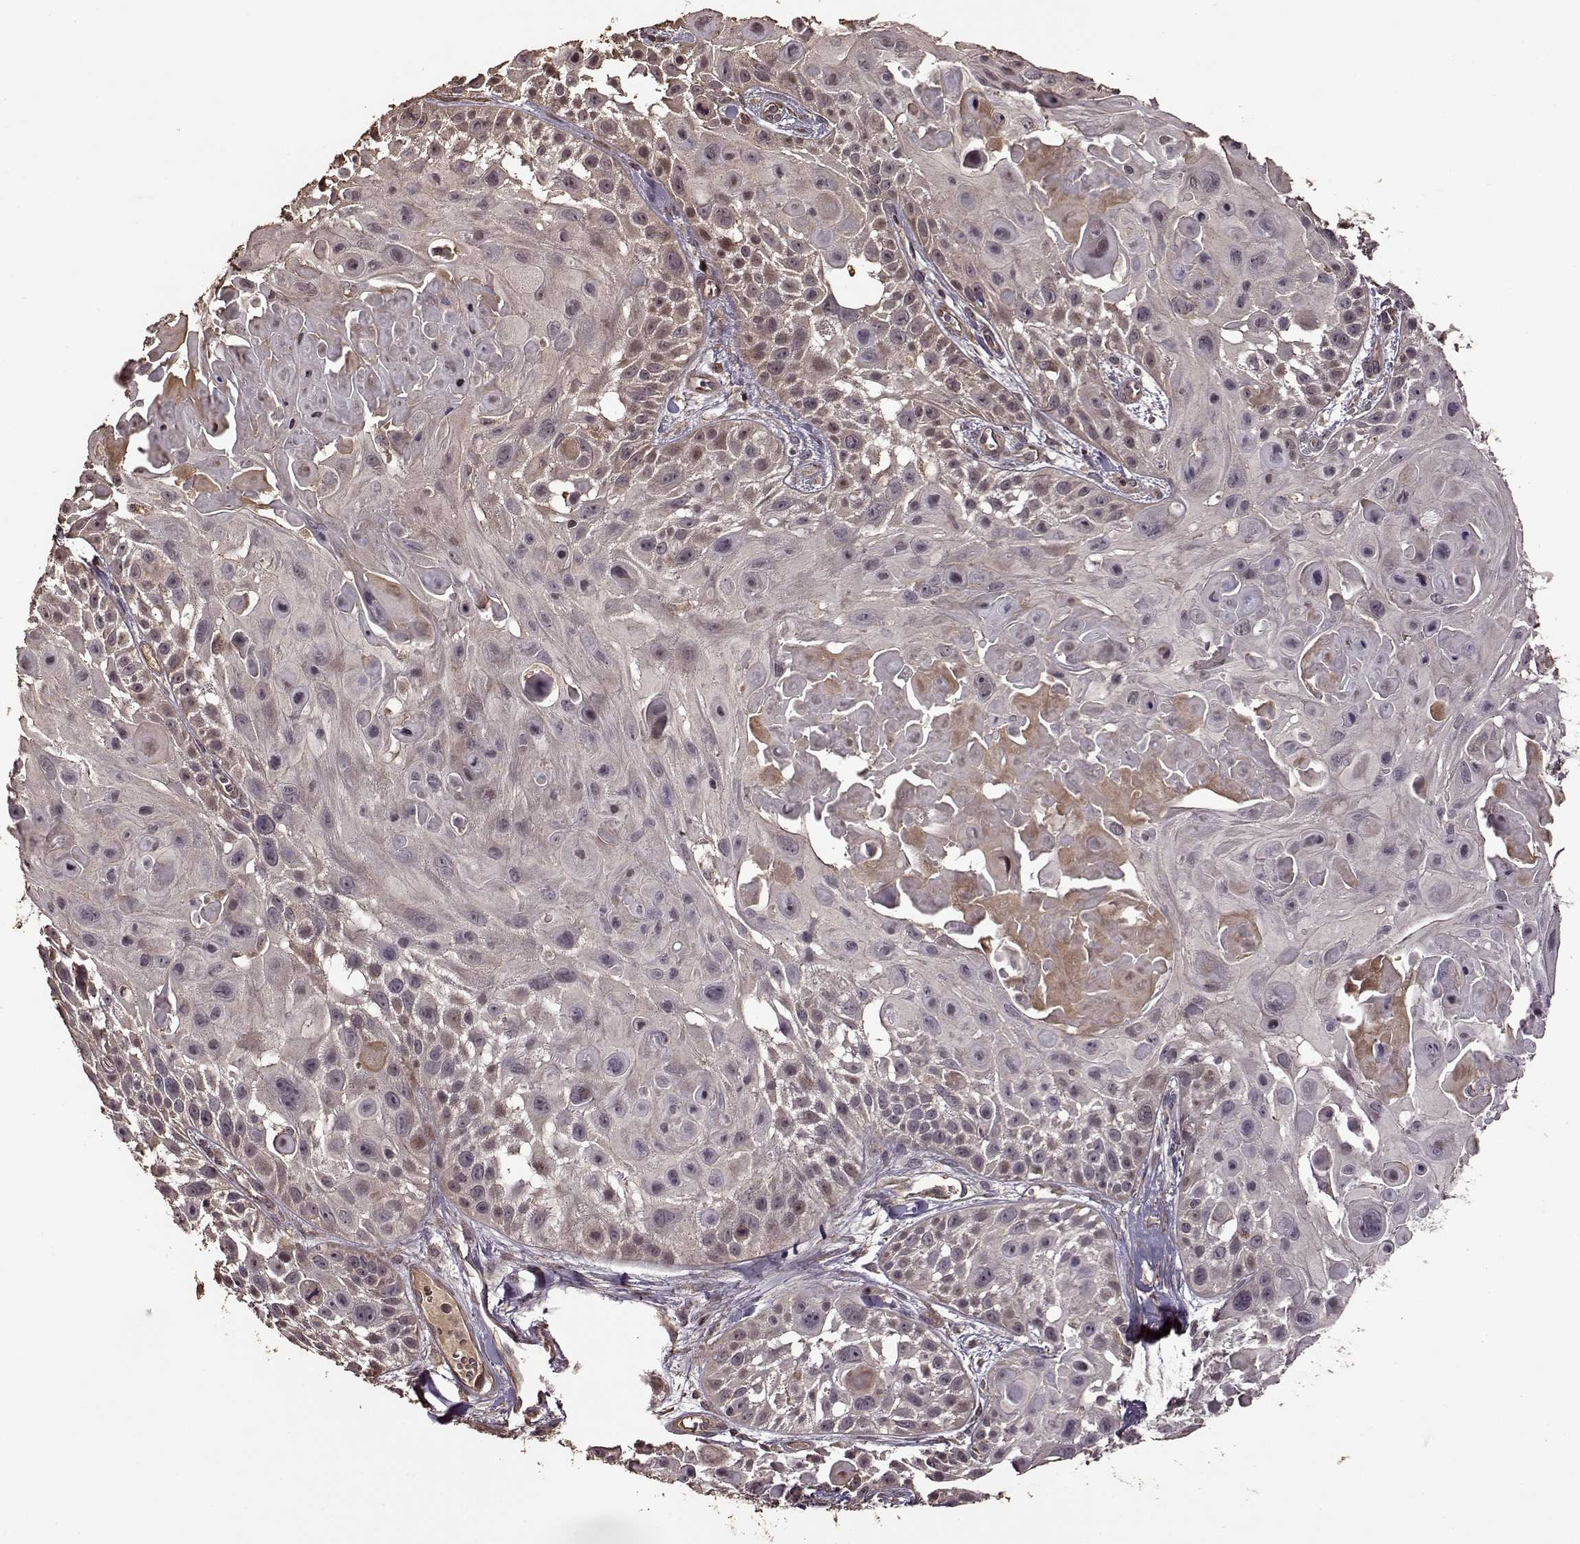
{"staining": {"intensity": "weak", "quantity": "<25%", "location": "cytoplasmic/membranous"}, "tissue": "skin cancer", "cell_type": "Tumor cells", "image_type": "cancer", "snomed": [{"axis": "morphology", "description": "Squamous cell carcinoma, NOS"}, {"axis": "topography", "description": "Skin"}, {"axis": "topography", "description": "Anal"}], "caption": "An immunohistochemistry (IHC) photomicrograph of skin squamous cell carcinoma is shown. There is no staining in tumor cells of skin squamous cell carcinoma. (DAB (3,3'-diaminobenzidine) IHC with hematoxylin counter stain).", "gene": "FBXW11", "patient": {"sex": "female", "age": 75}}